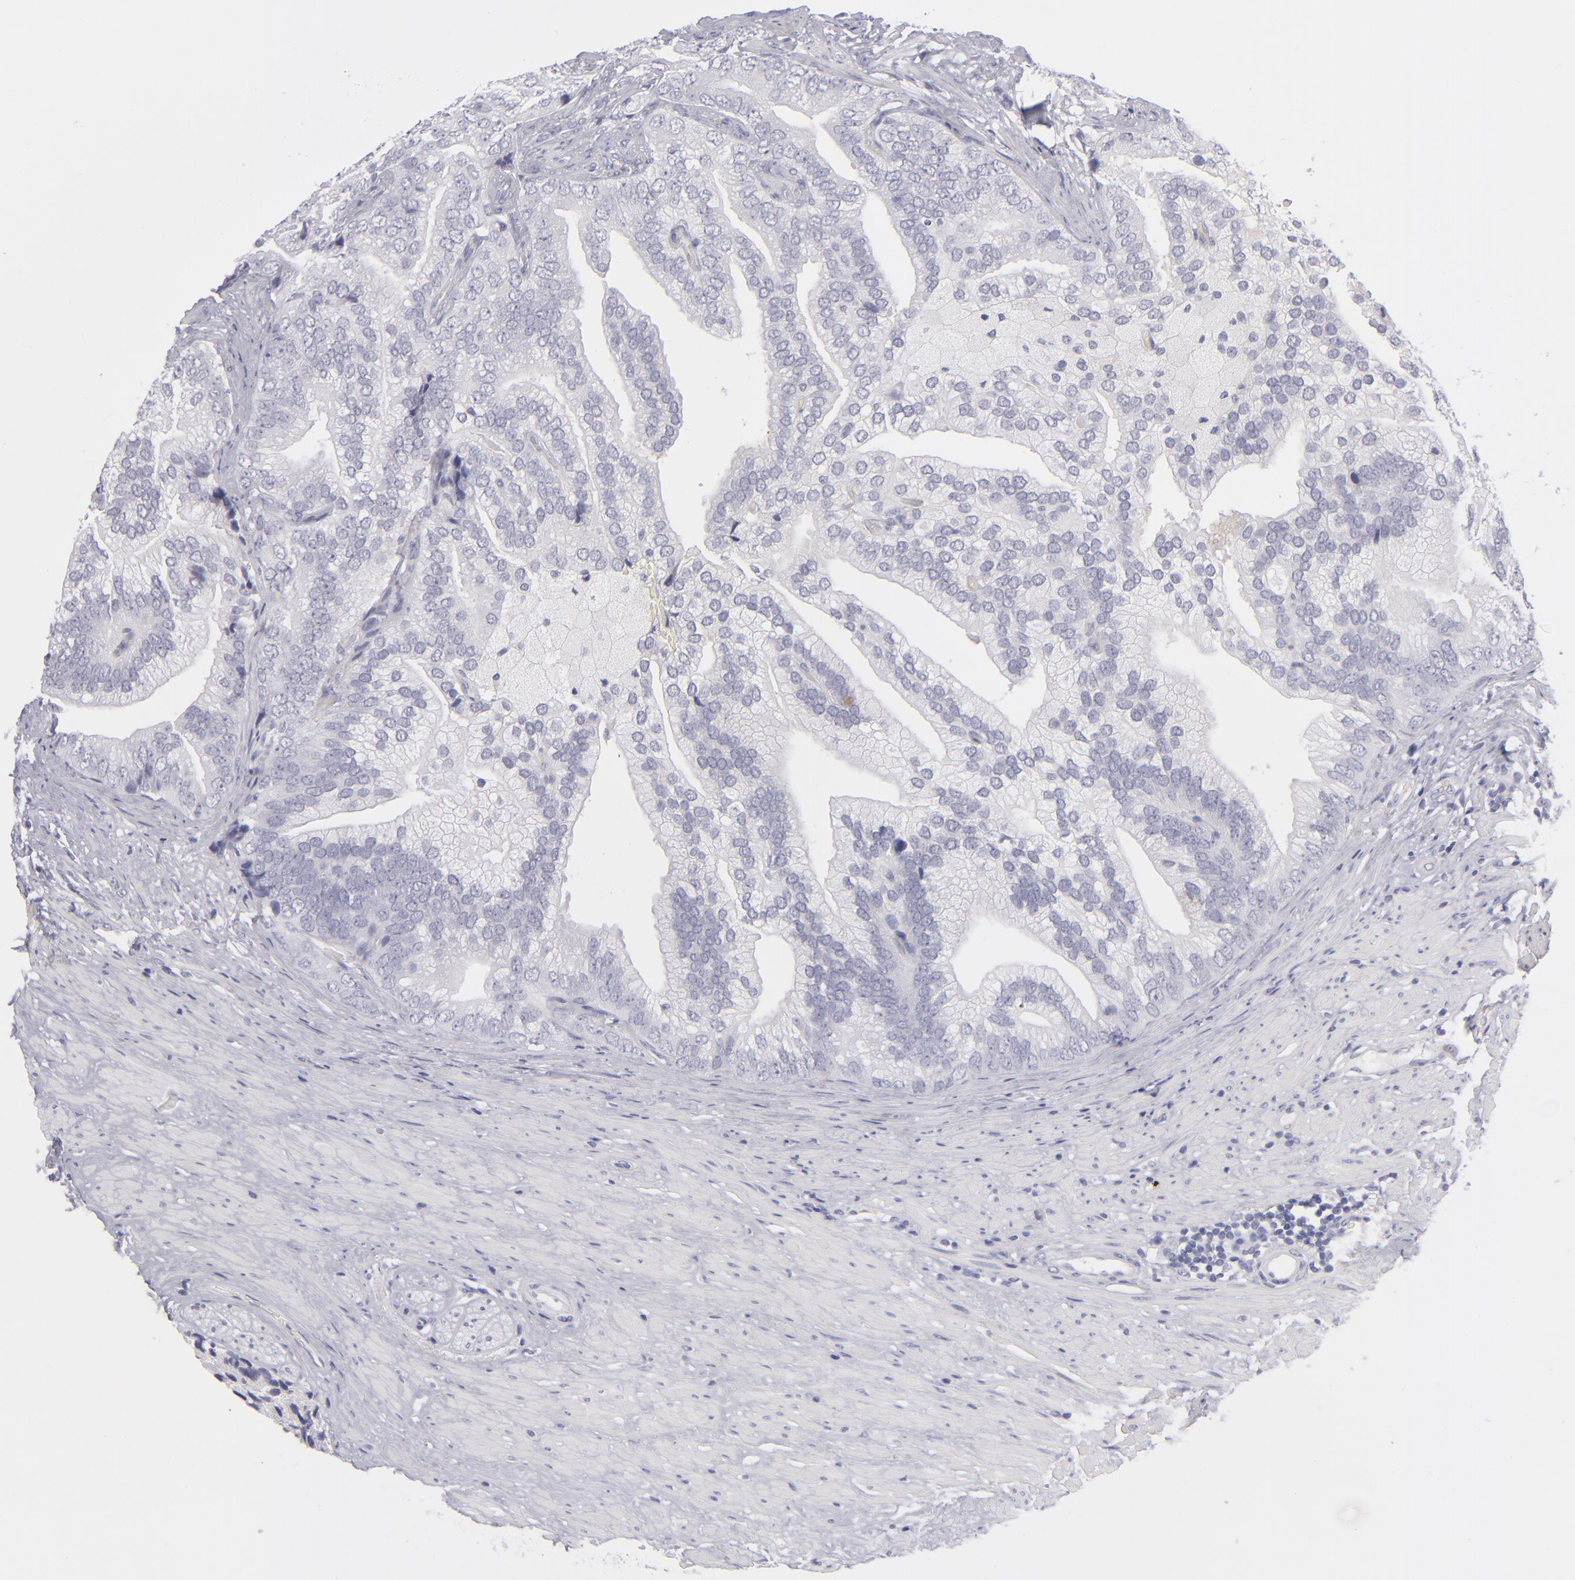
{"staining": {"intensity": "negative", "quantity": "none", "location": "none"}, "tissue": "prostate cancer", "cell_type": "Tumor cells", "image_type": "cancer", "snomed": [{"axis": "morphology", "description": "Adenocarcinoma, Low grade"}, {"axis": "topography", "description": "Prostate"}], "caption": "Immunohistochemistry image of neoplastic tissue: human prostate cancer (adenocarcinoma (low-grade)) stained with DAB (3,3'-diaminobenzidine) reveals no significant protein staining in tumor cells.", "gene": "ITGB4", "patient": {"sex": "male", "age": 71}}